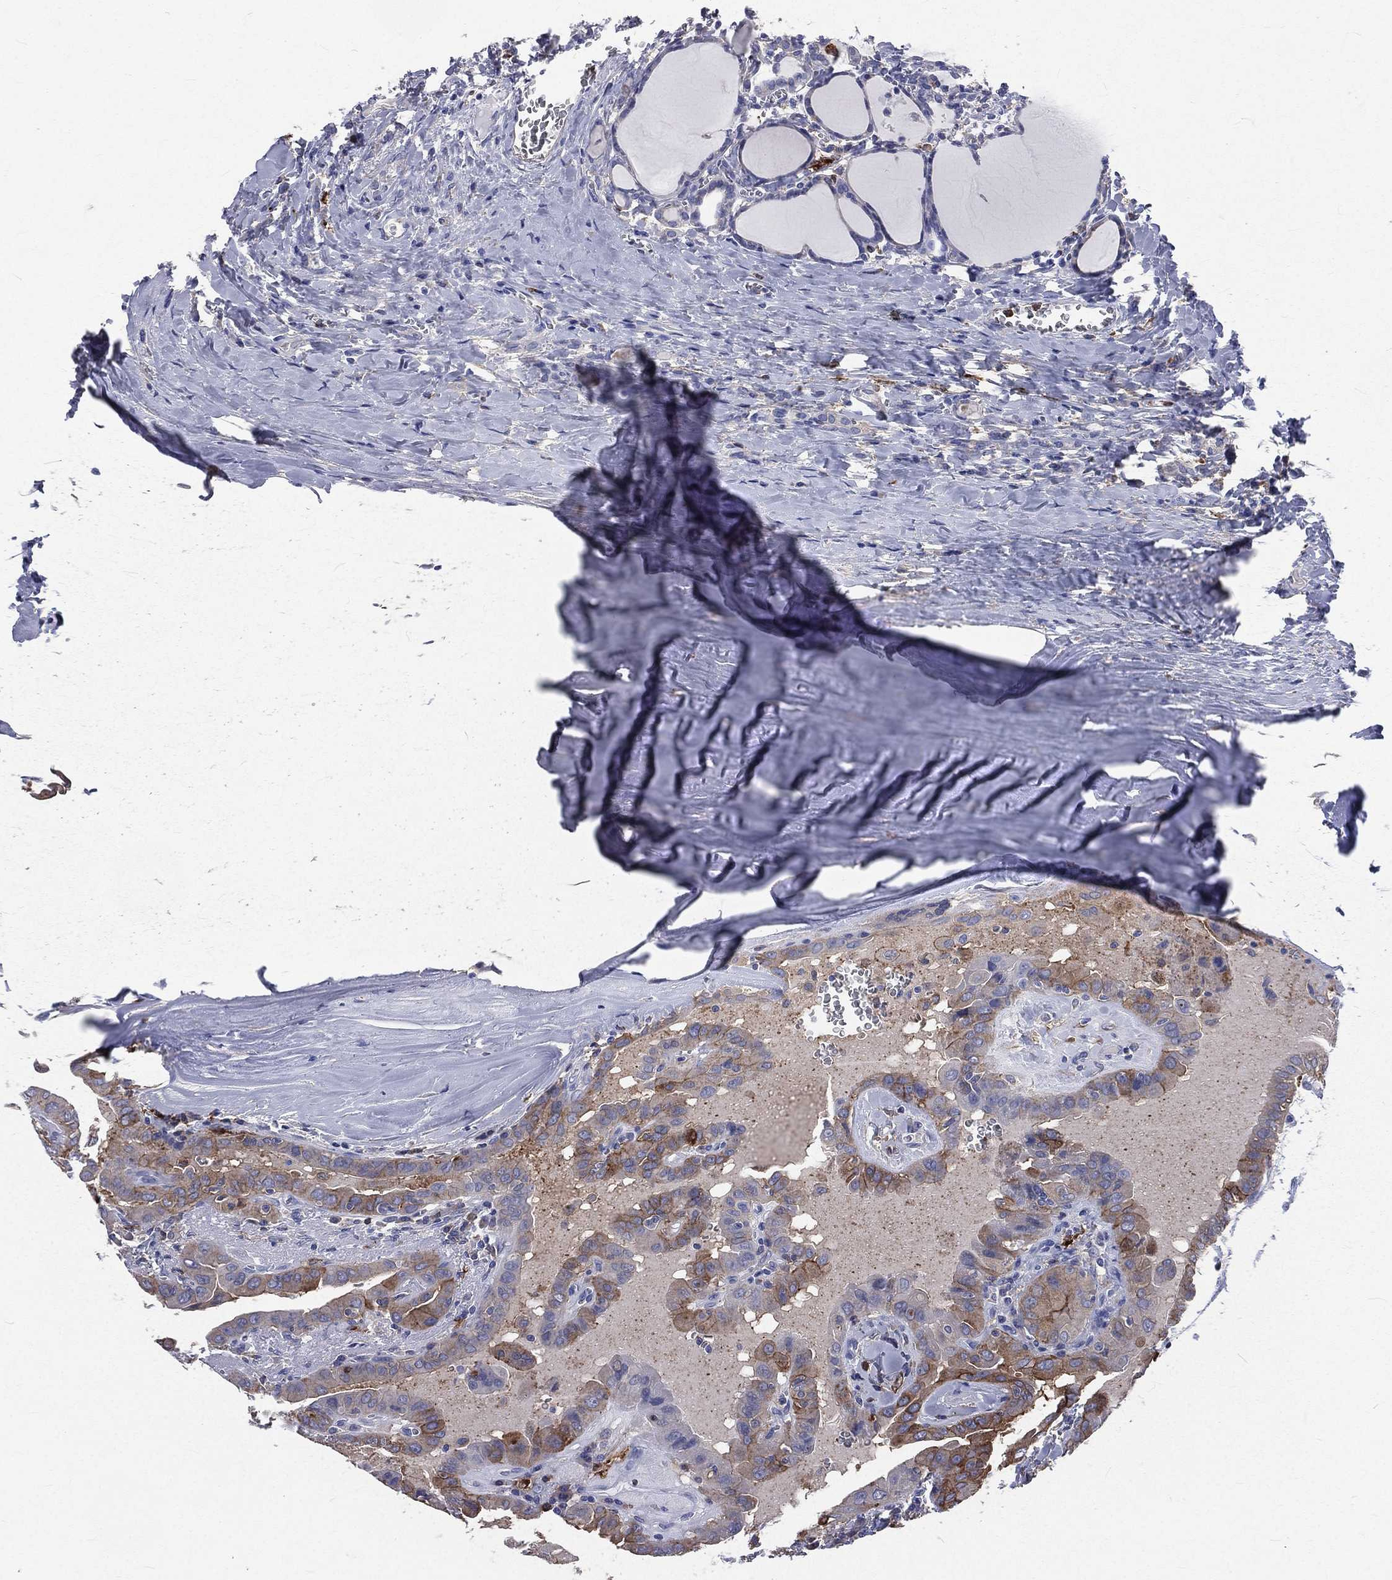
{"staining": {"intensity": "strong", "quantity": "<25%", "location": "cytoplasmic/membranous"}, "tissue": "thyroid cancer", "cell_type": "Tumor cells", "image_type": "cancer", "snomed": [{"axis": "morphology", "description": "Papillary adenocarcinoma, NOS"}, {"axis": "topography", "description": "Thyroid gland"}], "caption": "Papillary adenocarcinoma (thyroid) stained with a protein marker displays strong staining in tumor cells.", "gene": "BASP1", "patient": {"sex": "female", "age": 37}}